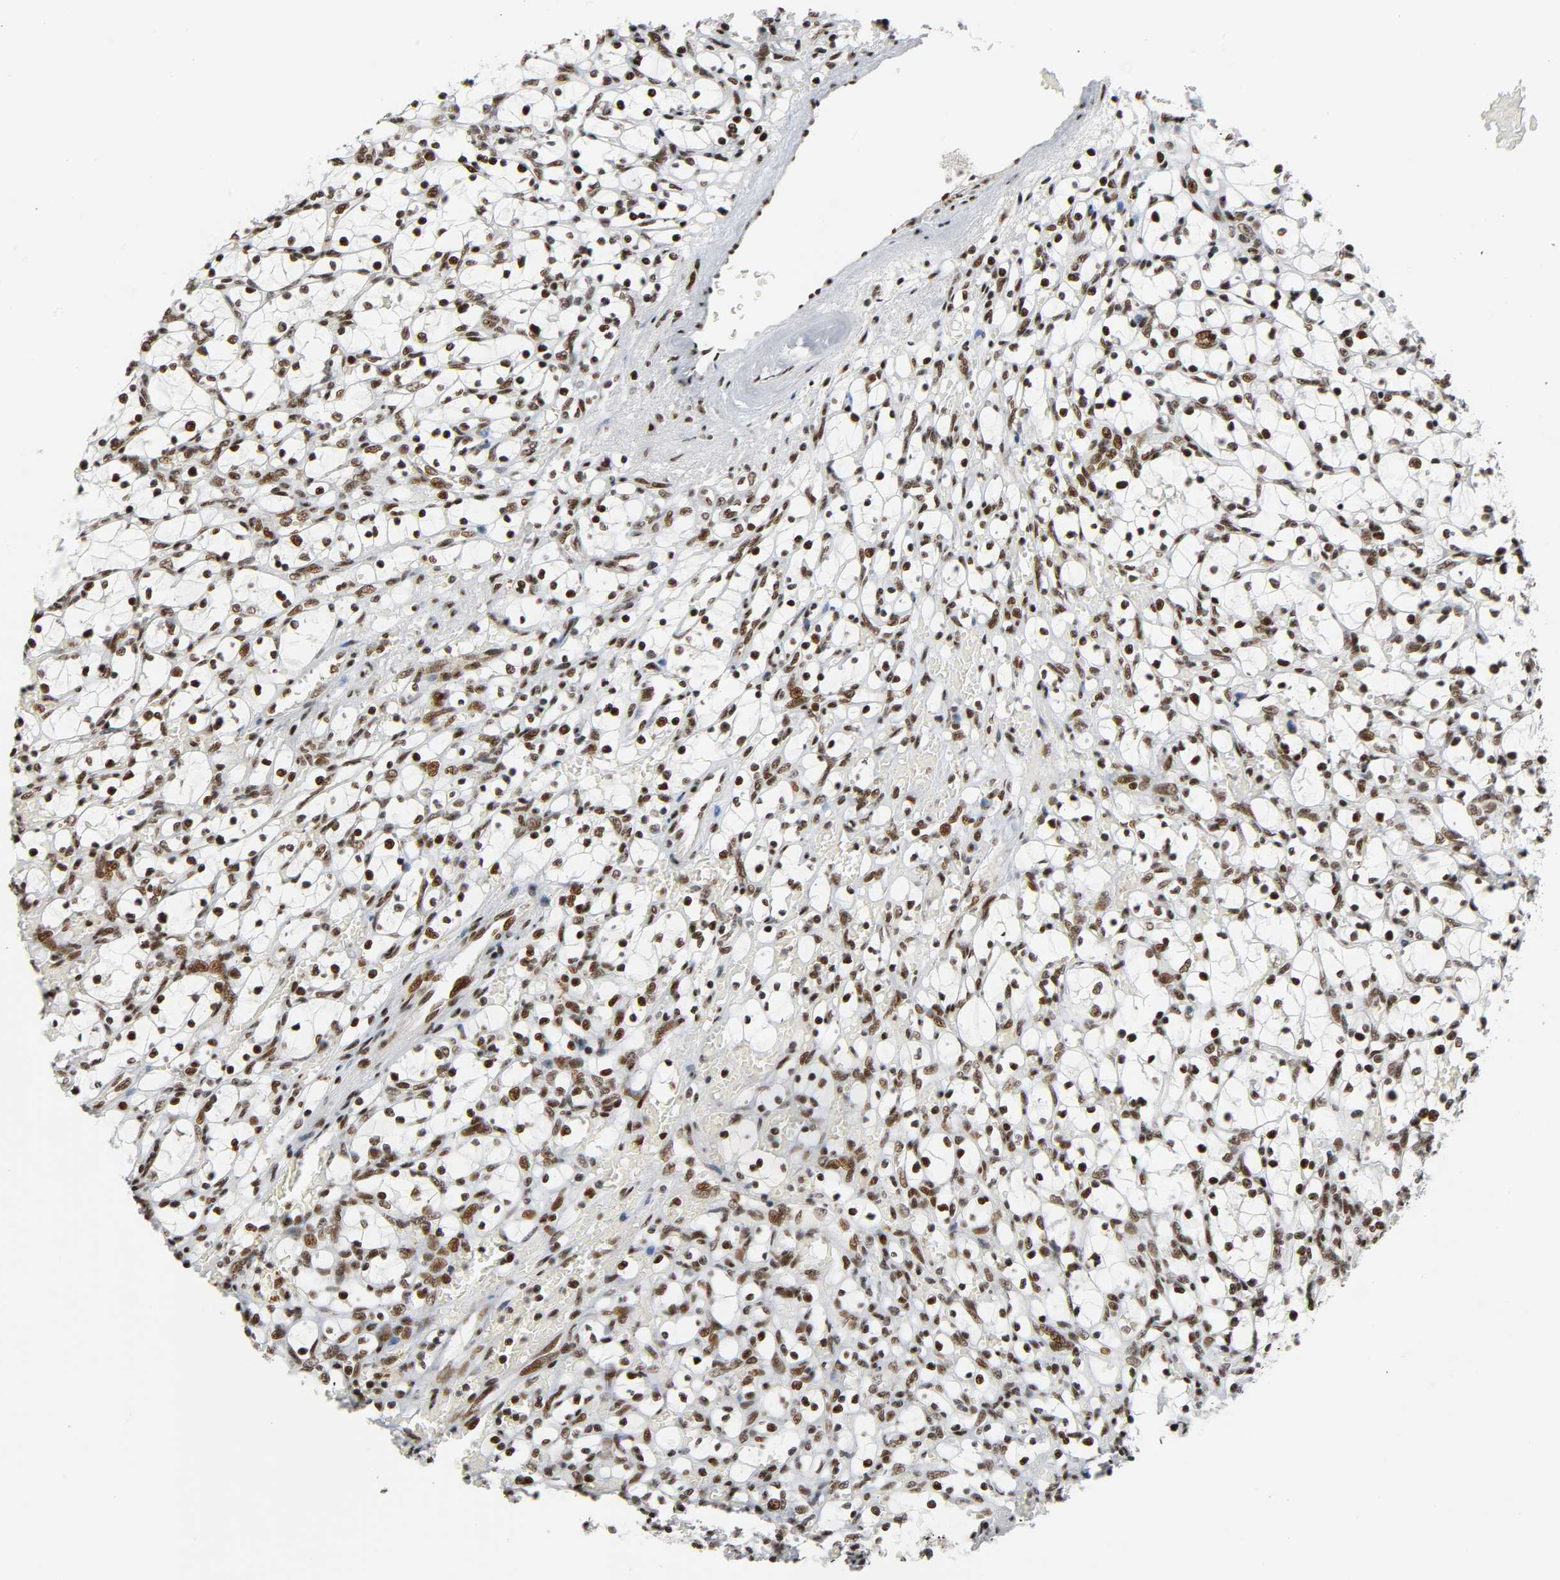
{"staining": {"intensity": "strong", "quantity": ">75%", "location": "nuclear"}, "tissue": "renal cancer", "cell_type": "Tumor cells", "image_type": "cancer", "snomed": [{"axis": "morphology", "description": "Adenocarcinoma, NOS"}, {"axis": "topography", "description": "Kidney"}], "caption": "DAB (3,3'-diaminobenzidine) immunohistochemical staining of renal cancer (adenocarcinoma) demonstrates strong nuclear protein staining in about >75% of tumor cells.", "gene": "CDK9", "patient": {"sex": "female", "age": 69}}